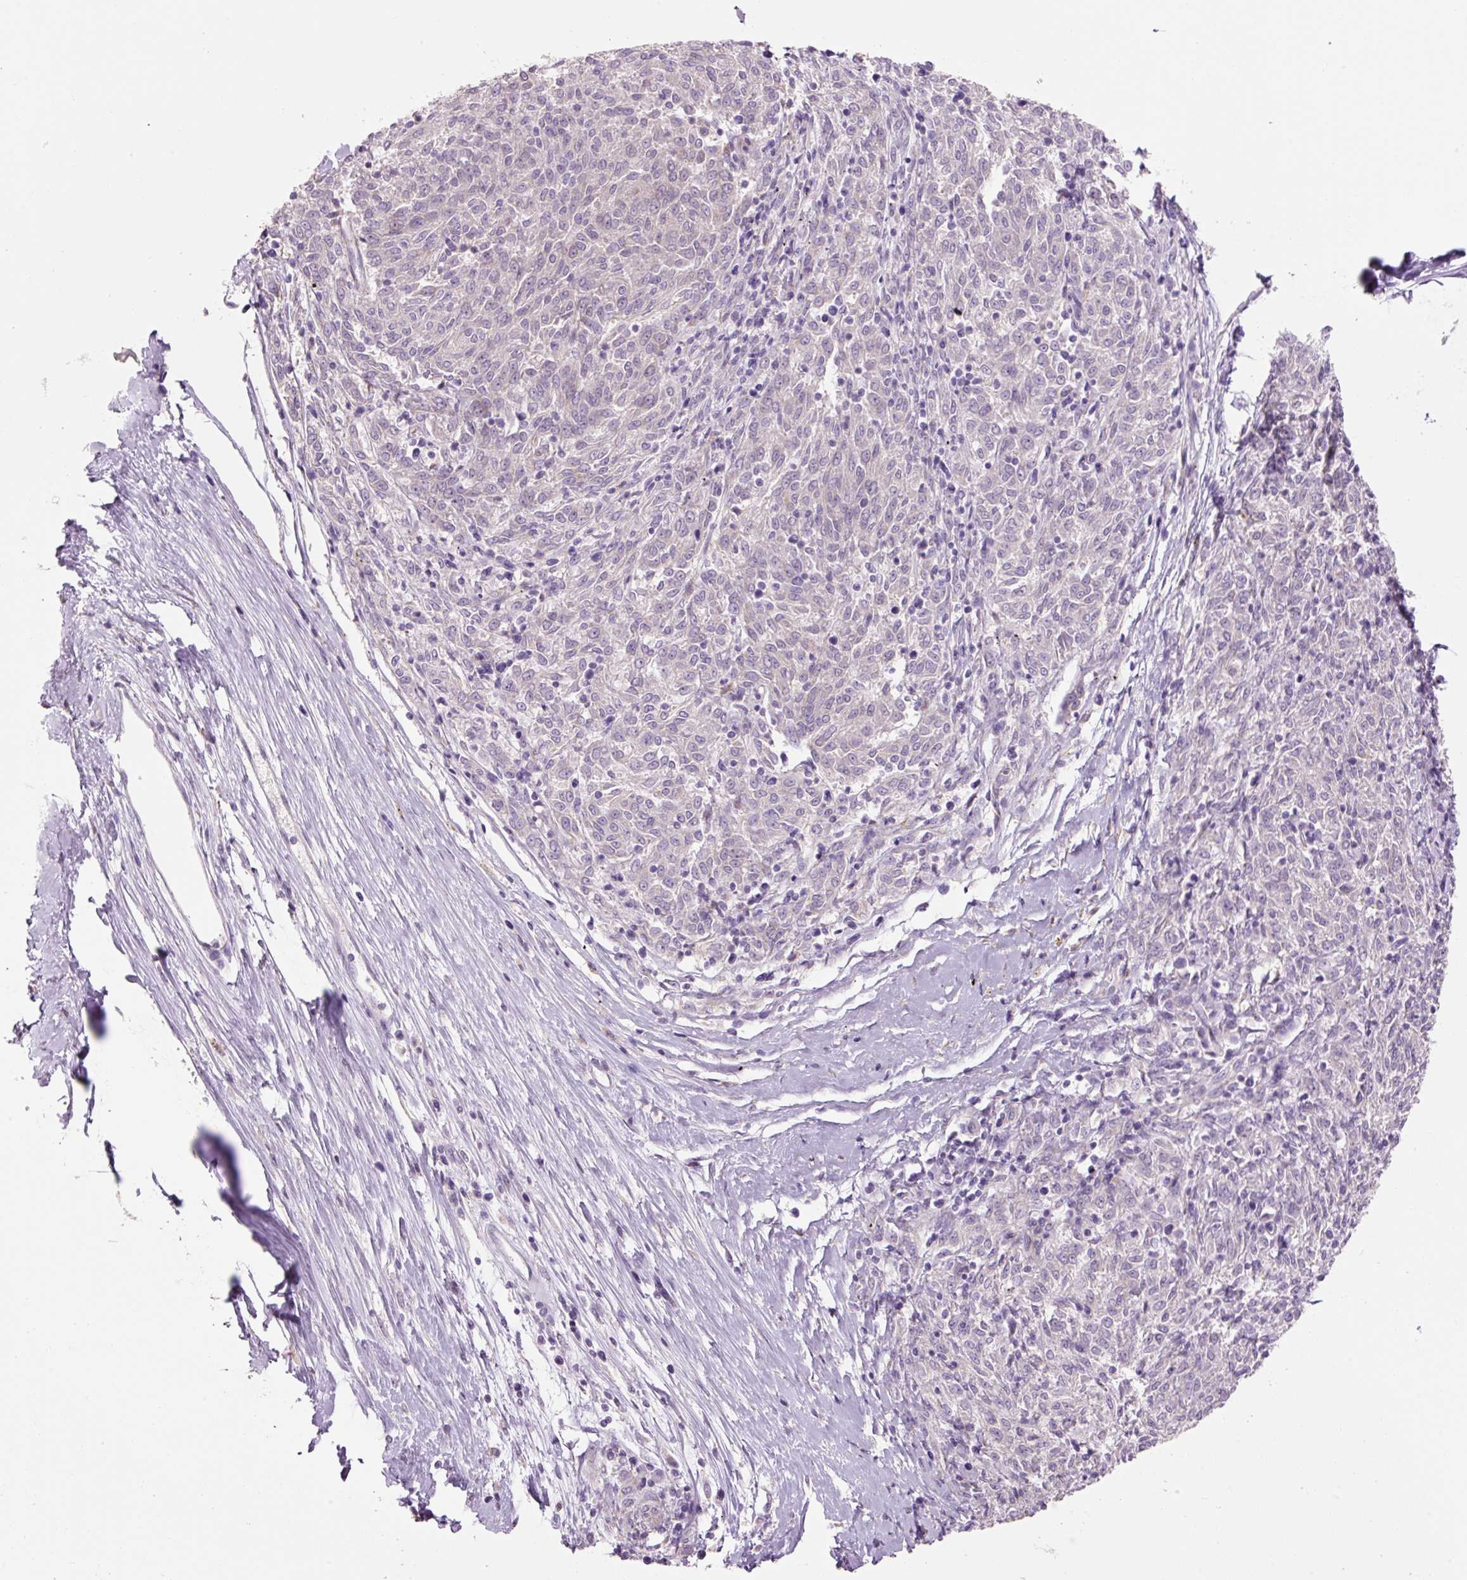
{"staining": {"intensity": "negative", "quantity": "none", "location": "none"}, "tissue": "melanoma", "cell_type": "Tumor cells", "image_type": "cancer", "snomed": [{"axis": "morphology", "description": "Malignant melanoma, NOS"}, {"axis": "topography", "description": "Skin"}], "caption": "Histopathology image shows no protein positivity in tumor cells of malignant melanoma tissue.", "gene": "HAX1", "patient": {"sex": "female", "age": 72}}